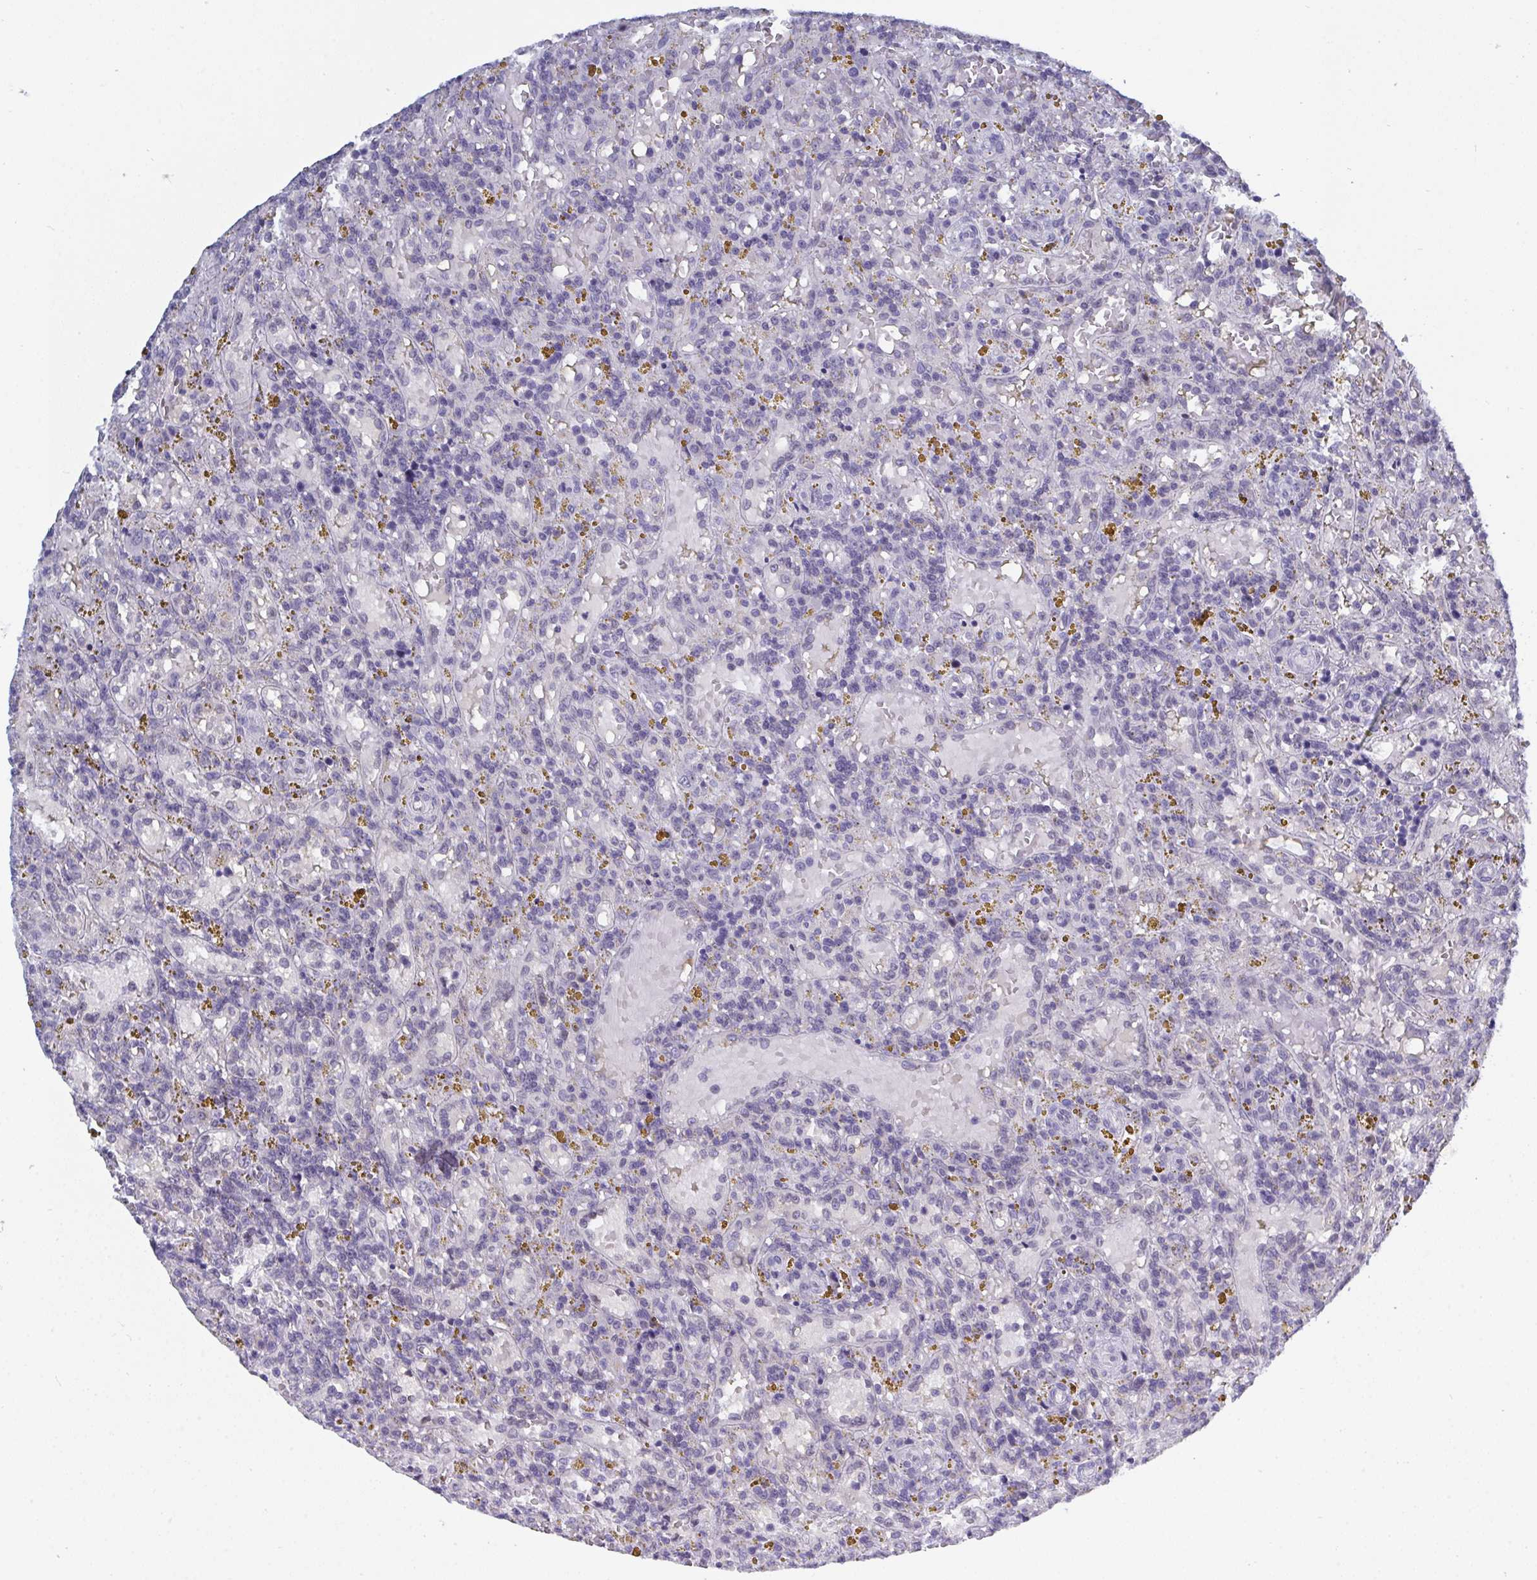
{"staining": {"intensity": "negative", "quantity": "none", "location": "none"}, "tissue": "lymphoma", "cell_type": "Tumor cells", "image_type": "cancer", "snomed": [{"axis": "morphology", "description": "Malignant lymphoma, non-Hodgkin's type, Low grade"}, {"axis": "topography", "description": "Spleen"}], "caption": "Immunohistochemistry micrograph of human low-grade malignant lymphoma, non-Hodgkin's type stained for a protein (brown), which reveals no positivity in tumor cells. (DAB immunohistochemistry visualized using brightfield microscopy, high magnification).", "gene": "BMAL2", "patient": {"sex": "female", "age": 65}}